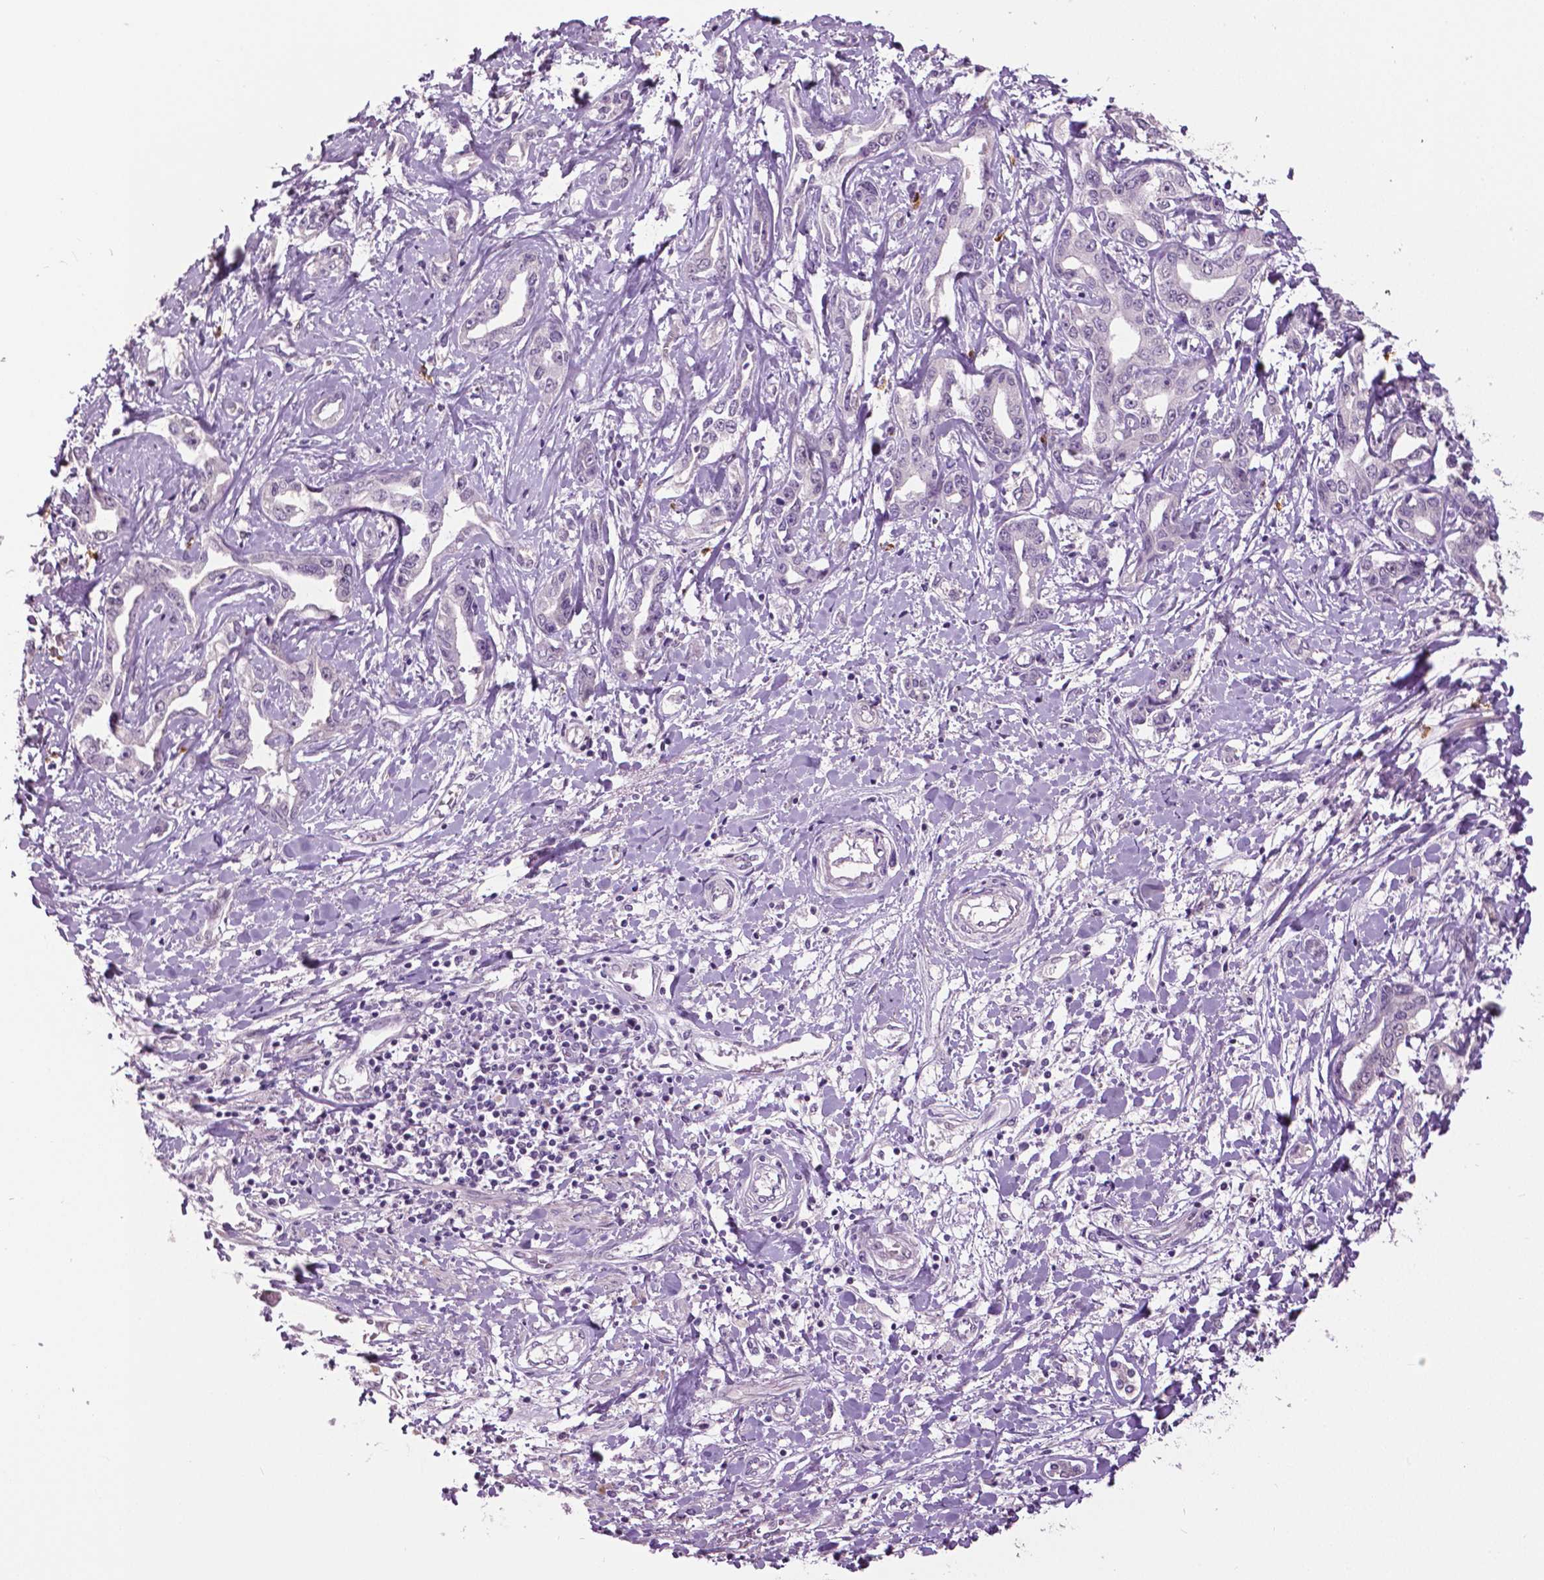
{"staining": {"intensity": "negative", "quantity": "none", "location": "none"}, "tissue": "liver cancer", "cell_type": "Tumor cells", "image_type": "cancer", "snomed": [{"axis": "morphology", "description": "Cholangiocarcinoma"}, {"axis": "topography", "description": "Liver"}], "caption": "Immunohistochemistry of human liver cholangiocarcinoma shows no expression in tumor cells.", "gene": "PTPN5", "patient": {"sex": "male", "age": 59}}